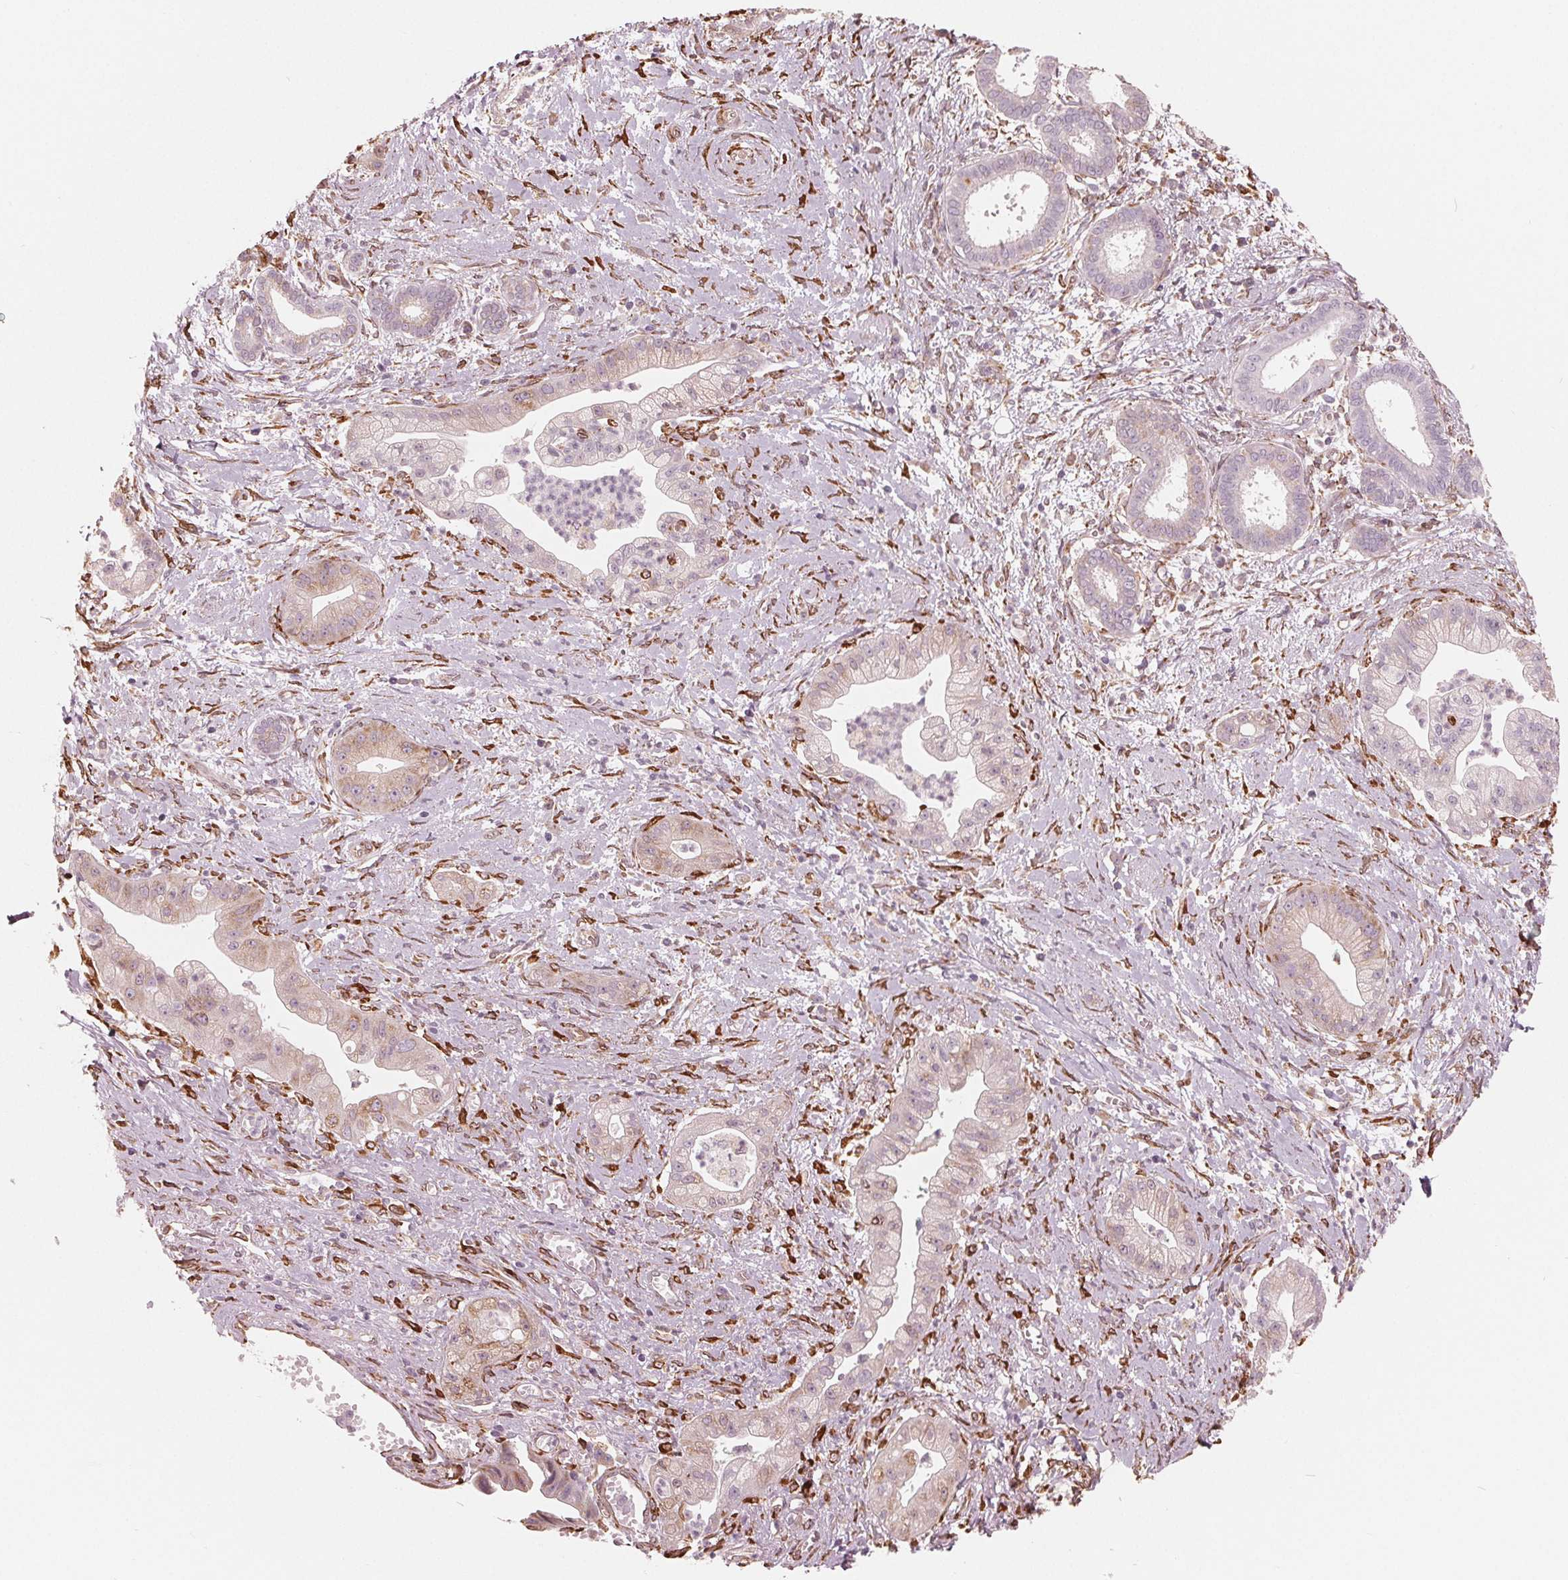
{"staining": {"intensity": "weak", "quantity": "<25%", "location": "cytoplasmic/membranous"}, "tissue": "pancreatic cancer", "cell_type": "Tumor cells", "image_type": "cancer", "snomed": [{"axis": "morphology", "description": "Normal tissue, NOS"}, {"axis": "morphology", "description": "Adenocarcinoma, NOS"}, {"axis": "topography", "description": "Lymph node"}, {"axis": "topography", "description": "Pancreas"}], "caption": "Adenocarcinoma (pancreatic) was stained to show a protein in brown. There is no significant staining in tumor cells.", "gene": "IKBIP", "patient": {"sex": "female", "age": 58}}